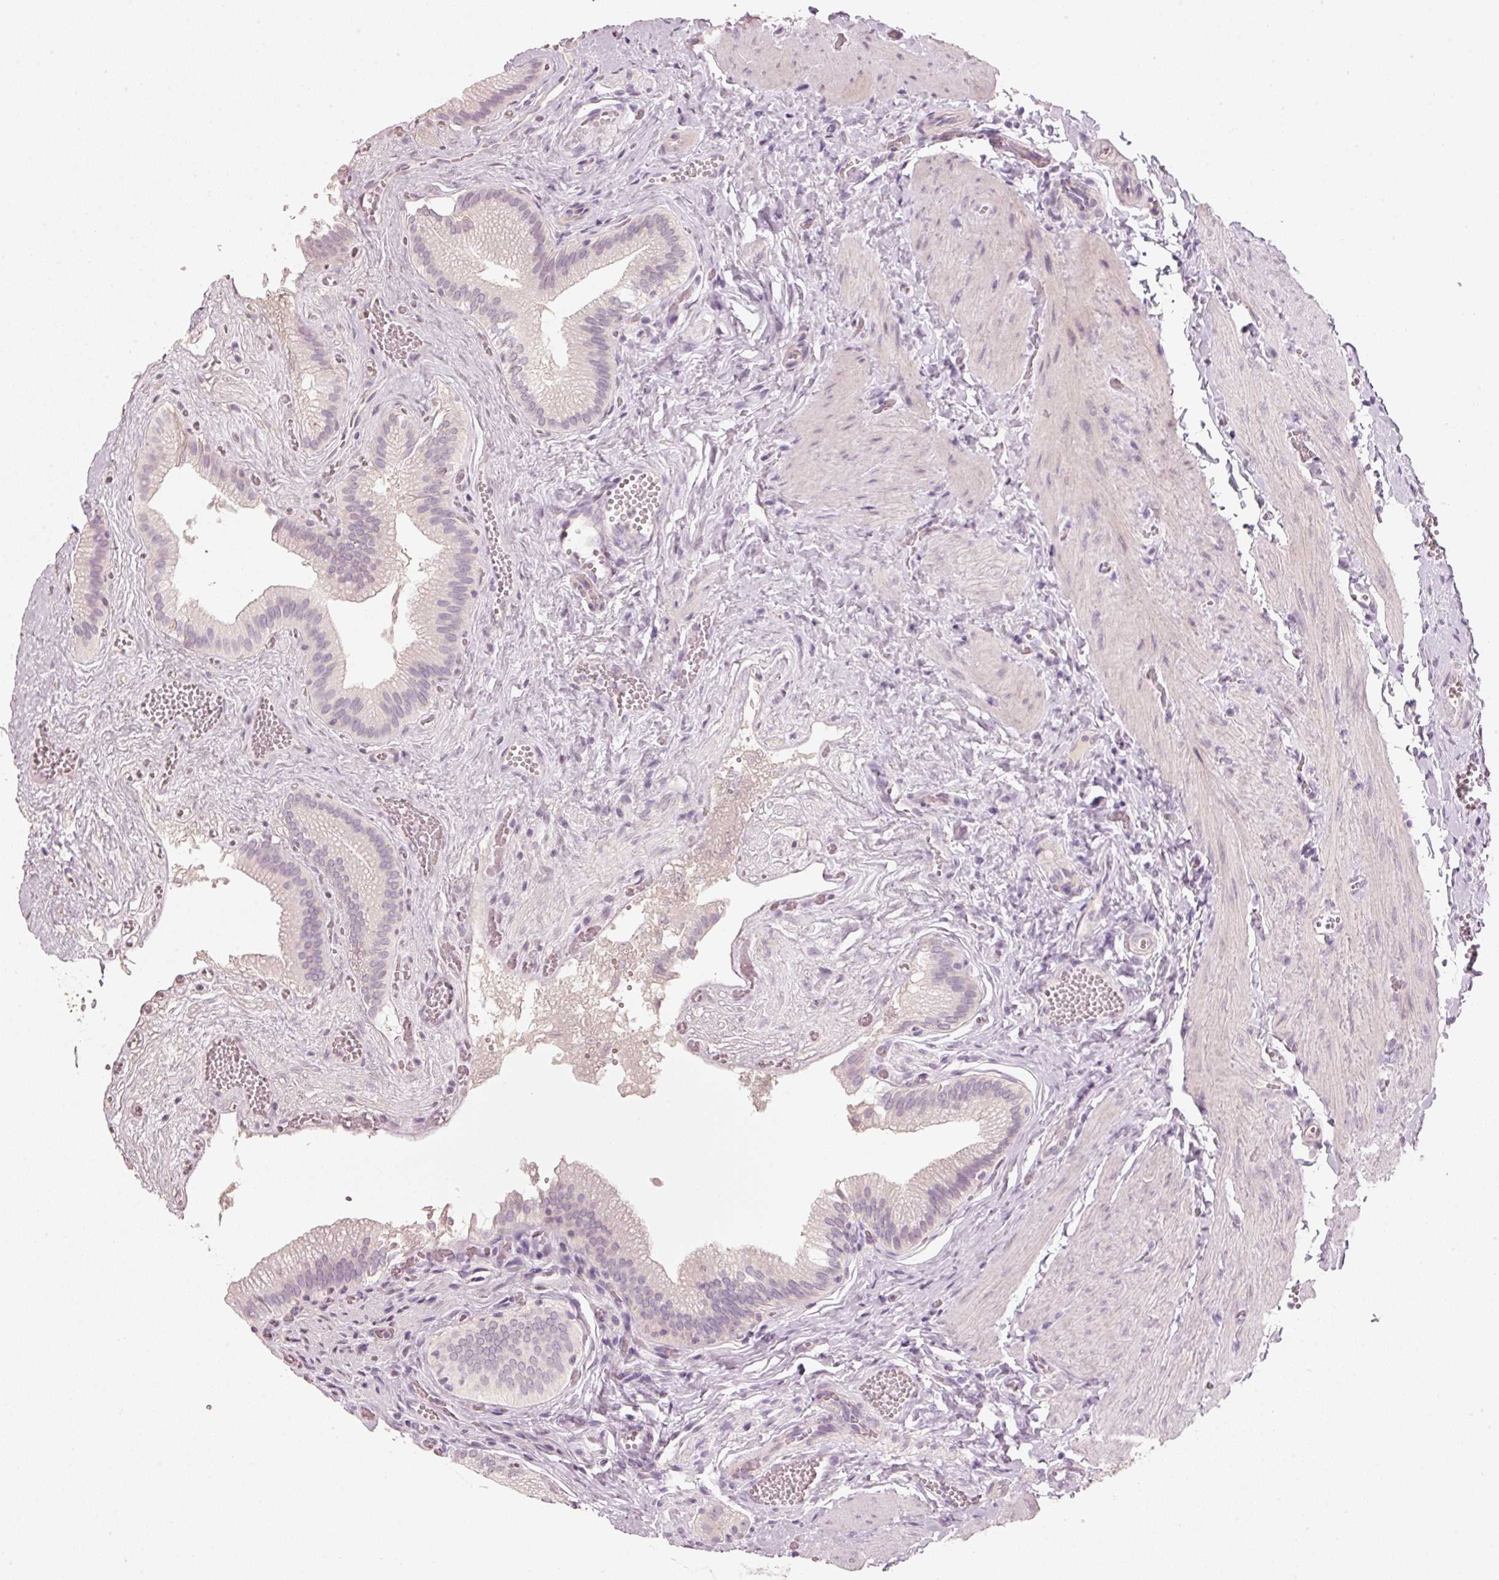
{"staining": {"intensity": "negative", "quantity": "none", "location": "none"}, "tissue": "gallbladder", "cell_type": "Glandular cells", "image_type": "normal", "snomed": [{"axis": "morphology", "description": "Normal tissue, NOS"}, {"axis": "topography", "description": "Gallbladder"}, {"axis": "topography", "description": "Peripheral nerve tissue"}], "caption": "Normal gallbladder was stained to show a protein in brown. There is no significant positivity in glandular cells. (DAB immunohistochemistry (IHC) visualized using brightfield microscopy, high magnification).", "gene": "STEAP1", "patient": {"sex": "male", "age": 17}}